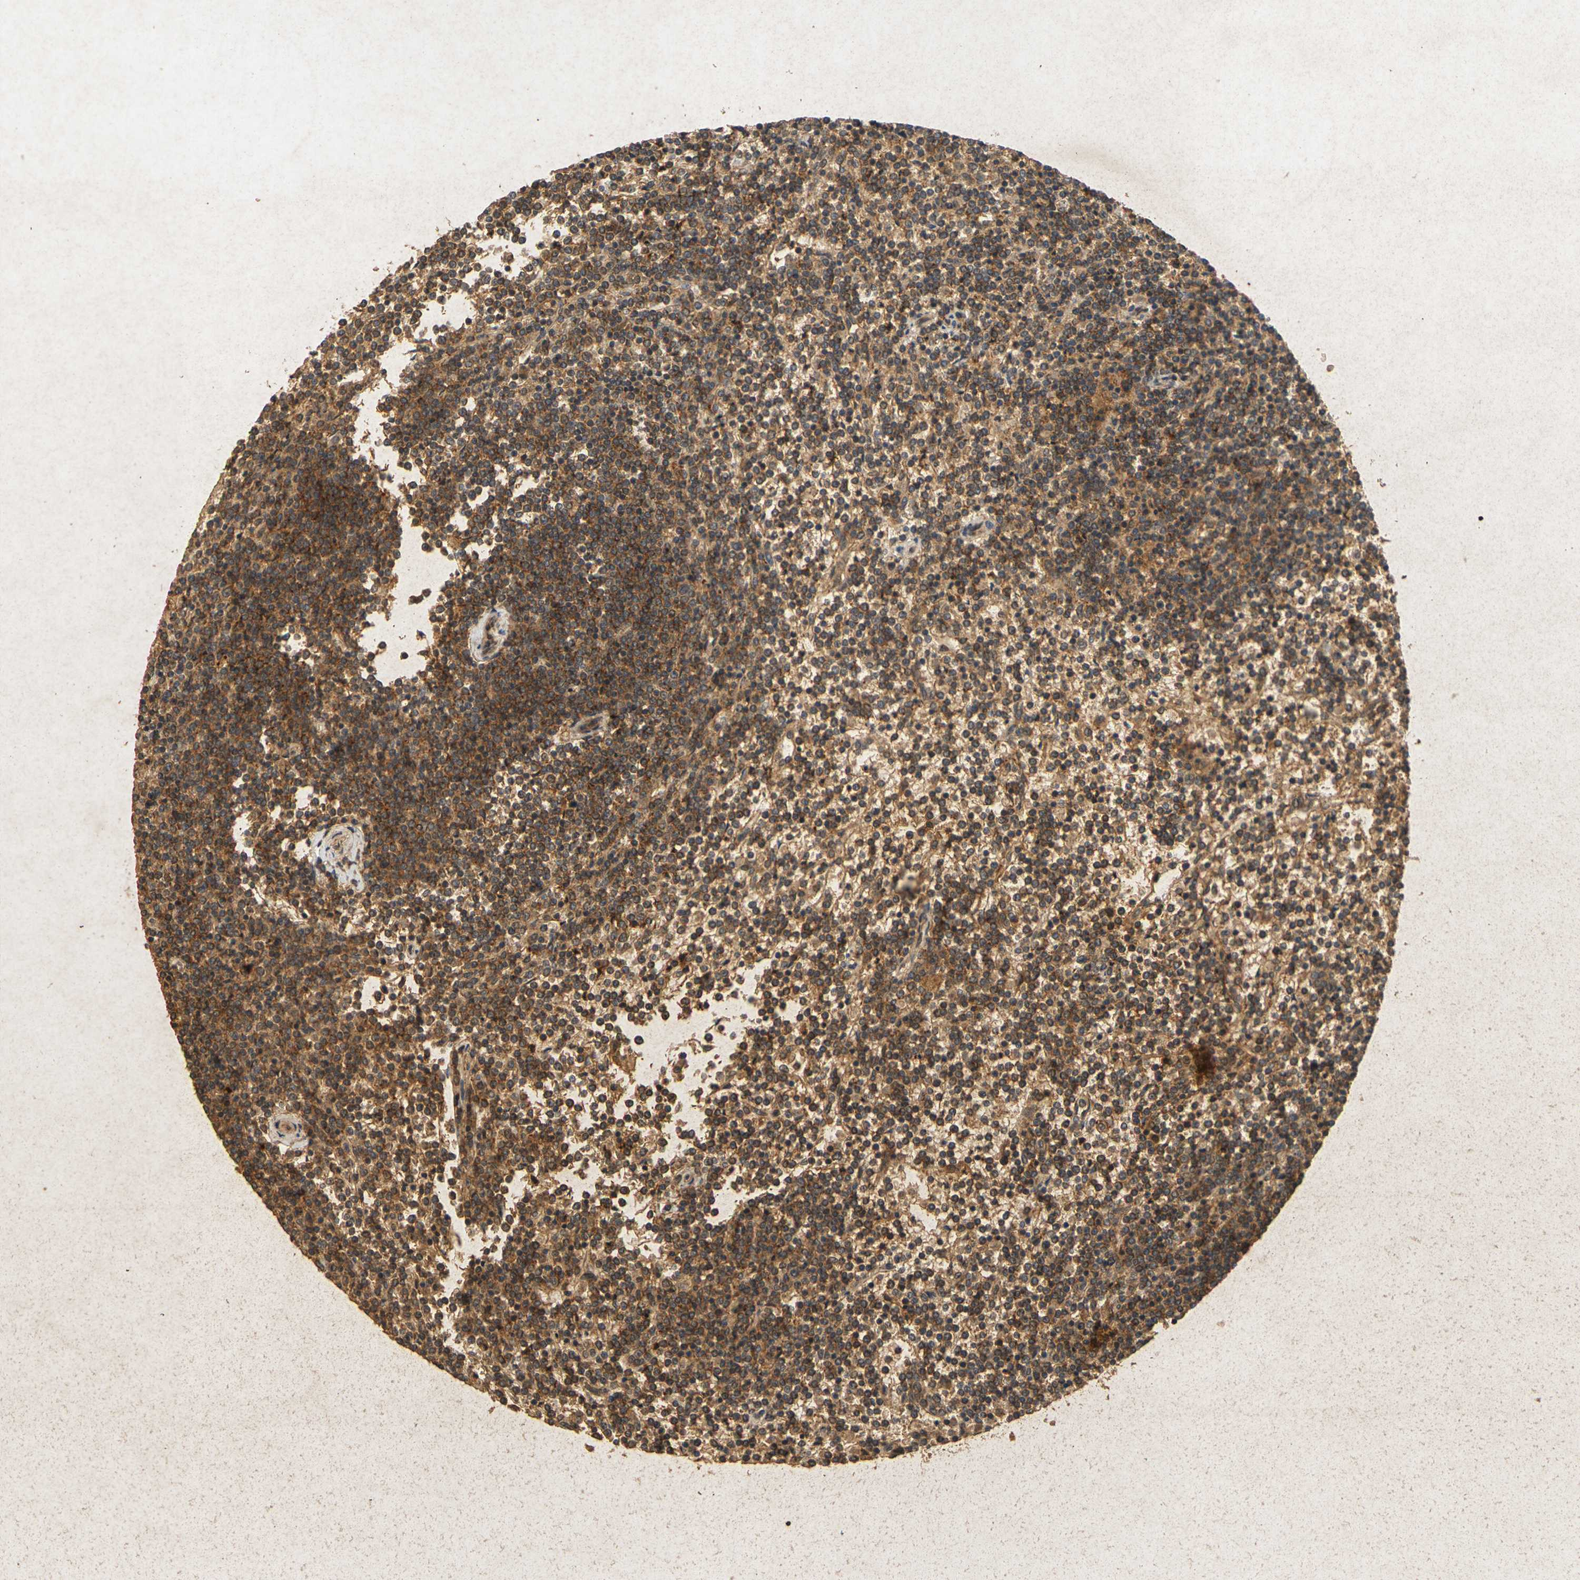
{"staining": {"intensity": "strong", "quantity": ">75%", "location": "cytoplasmic/membranous"}, "tissue": "lymphoma", "cell_type": "Tumor cells", "image_type": "cancer", "snomed": [{"axis": "morphology", "description": "Malignant lymphoma, non-Hodgkin's type, Low grade"}, {"axis": "topography", "description": "Spleen"}], "caption": "Protein staining of low-grade malignant lymphoma, non-Hodgkin's type tissue reveals strong cytoplasmic/membranous expression in about >75% of tumor cells. The protein is stained brown, and the nuclei are stained in blue (DAB IHC with brightfield microscopy, high magnification).", "gene": "ERN1", "patient": {"sex": "female", "age": 19}}